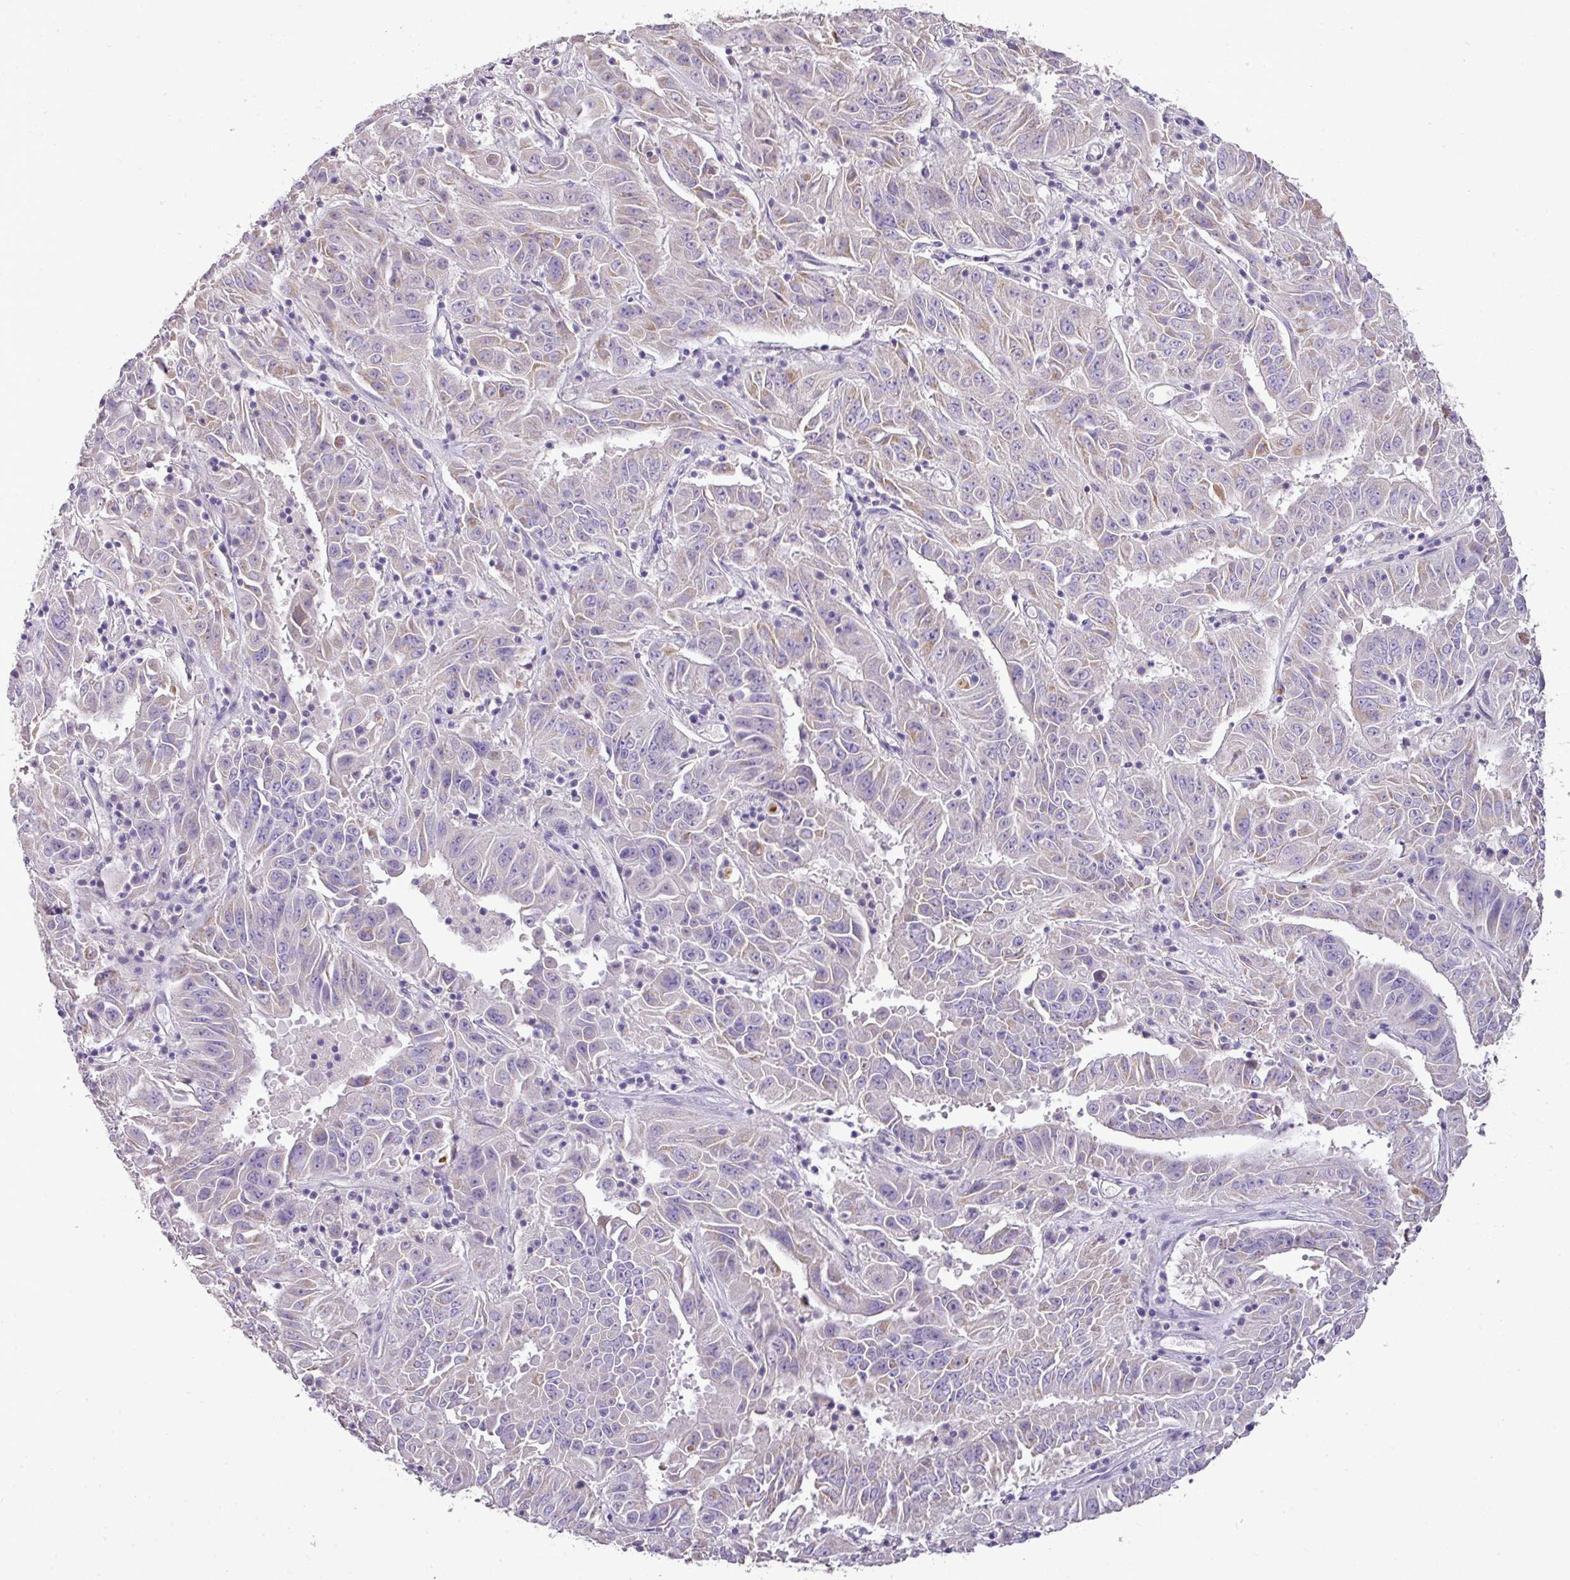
{"staining": {"intensity": "weak", "quantity": "<25%", "location": "cytoplasmic/membranous"}, "tissue": "pancreatic cancer", "cell_type": "Tumor cells", "image_type": "cancer", "snomed": [{"axis": "morphology", "description": "Adenocarcinoma, NOS"}, {"axis": "topography", "description": "Pancreas"}], "caption": "This micrograph is of pancreatic adenocarcinoma stained with immunohistochemistry (IHC) to label a protein in brown with the nuclei are counter-stained blue. There is no staining in tumor cells. (DAB (3,3'-diaminobenzidine) immunohistochemistry visualized using brightfield microscopy, high magnification).", "gene": "BRINP2", "patient": {"sex": "male", "age": 63}}